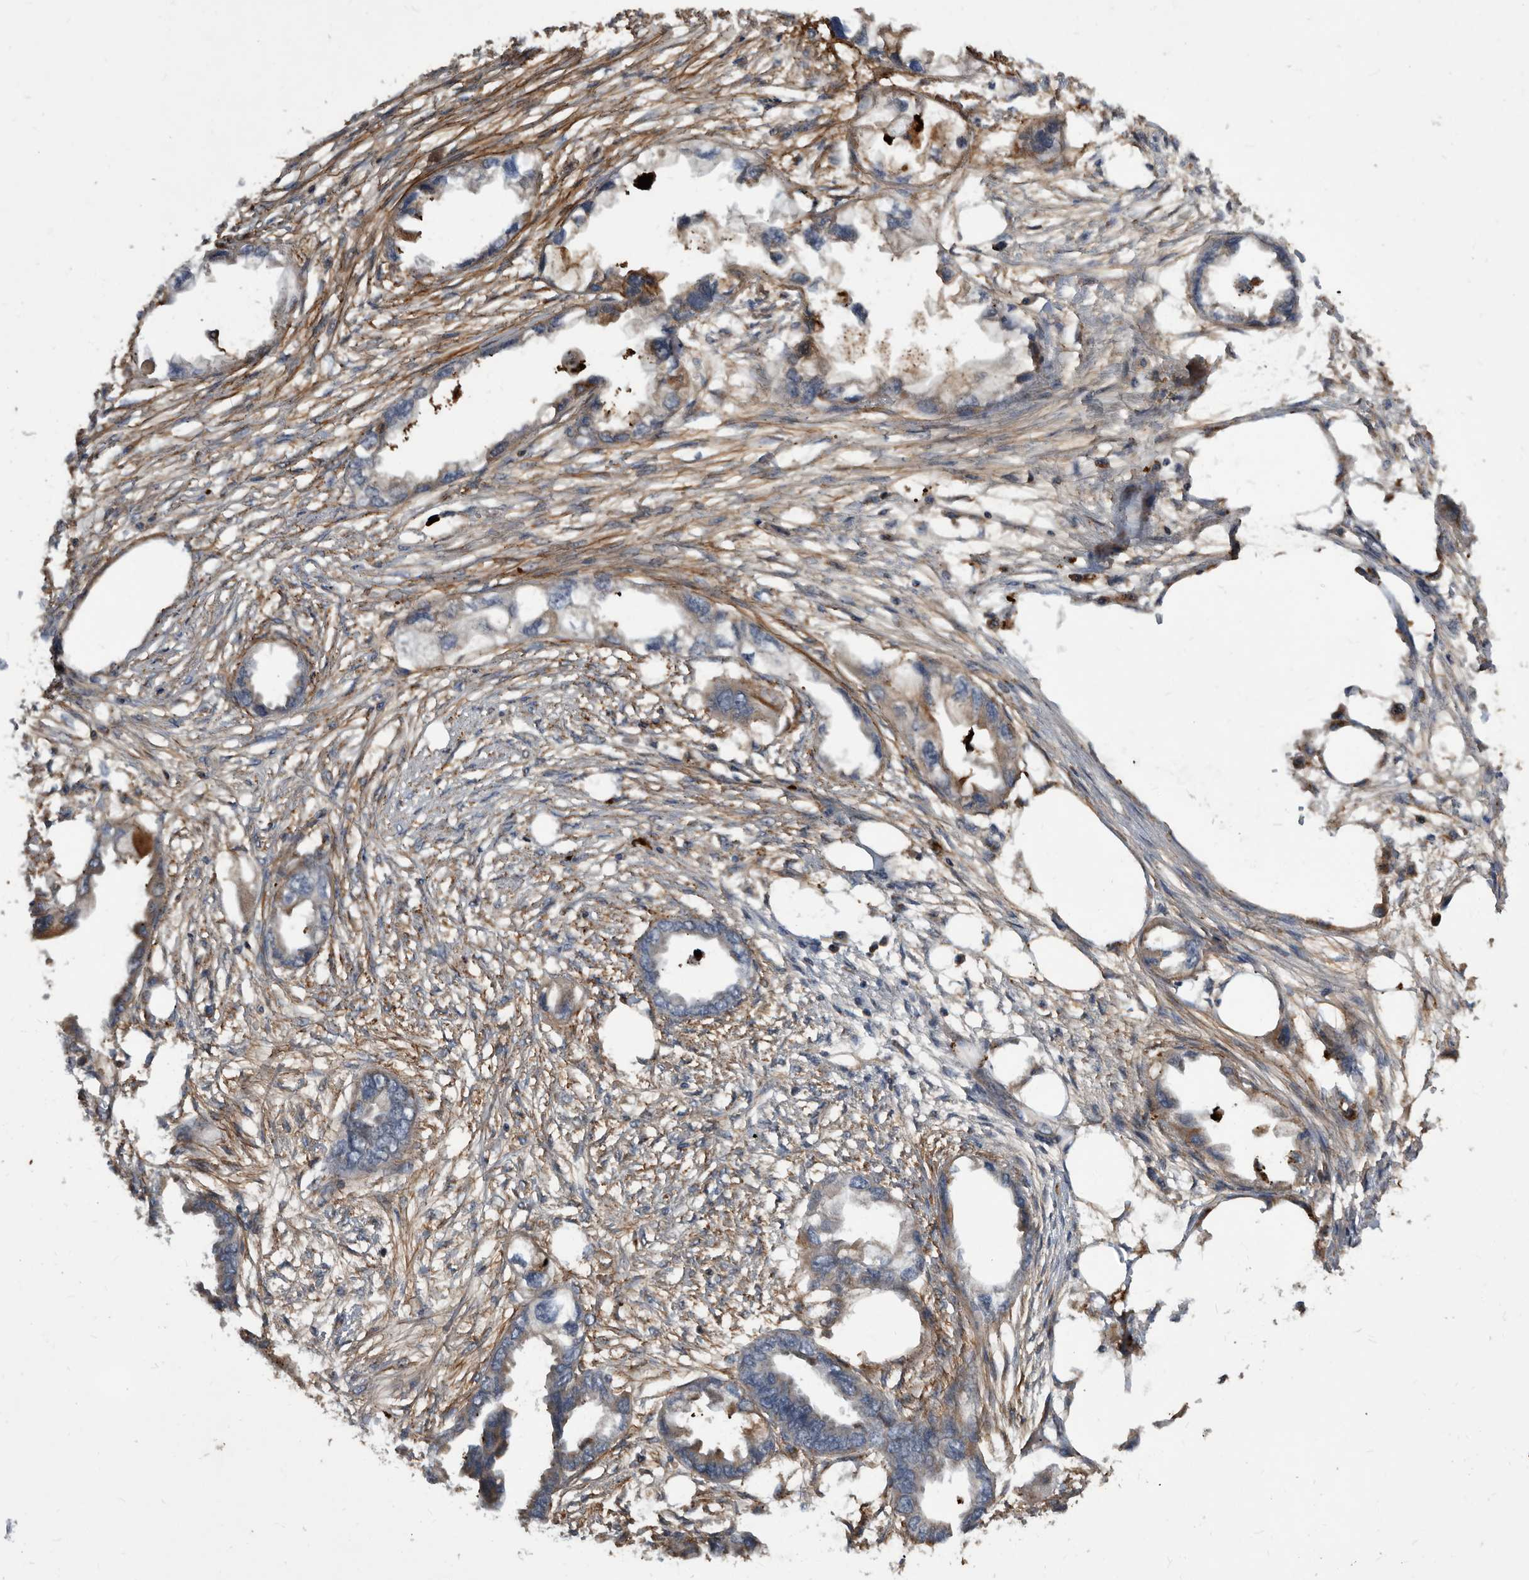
{"staining": {"intensity": "moderate", "quantity": "25%-75%", "location": "cytoplasmic/membranous"}, "tissue": "endometrial cancer", "cell_type": "Tumor cells", "image_type": "cancer", "snomed": [{"axis": "morphology", "description": "Adenocarcinoma, NOS"}, {"axis": "morphology", "description": "Adenocarcinoma, metastatic, NOS"}, {"axis": "topography", "description": "Adipose tissue"}, {"axis": "topography", "description": "Endometrium"}], "caption": "Human endometrial cancer (metastatic adenocarcinoma) stained with a protein marker displays moderate staining in tumor cells.", "gene": "PI15", "patient": {"sex": "female", "age": 67}}